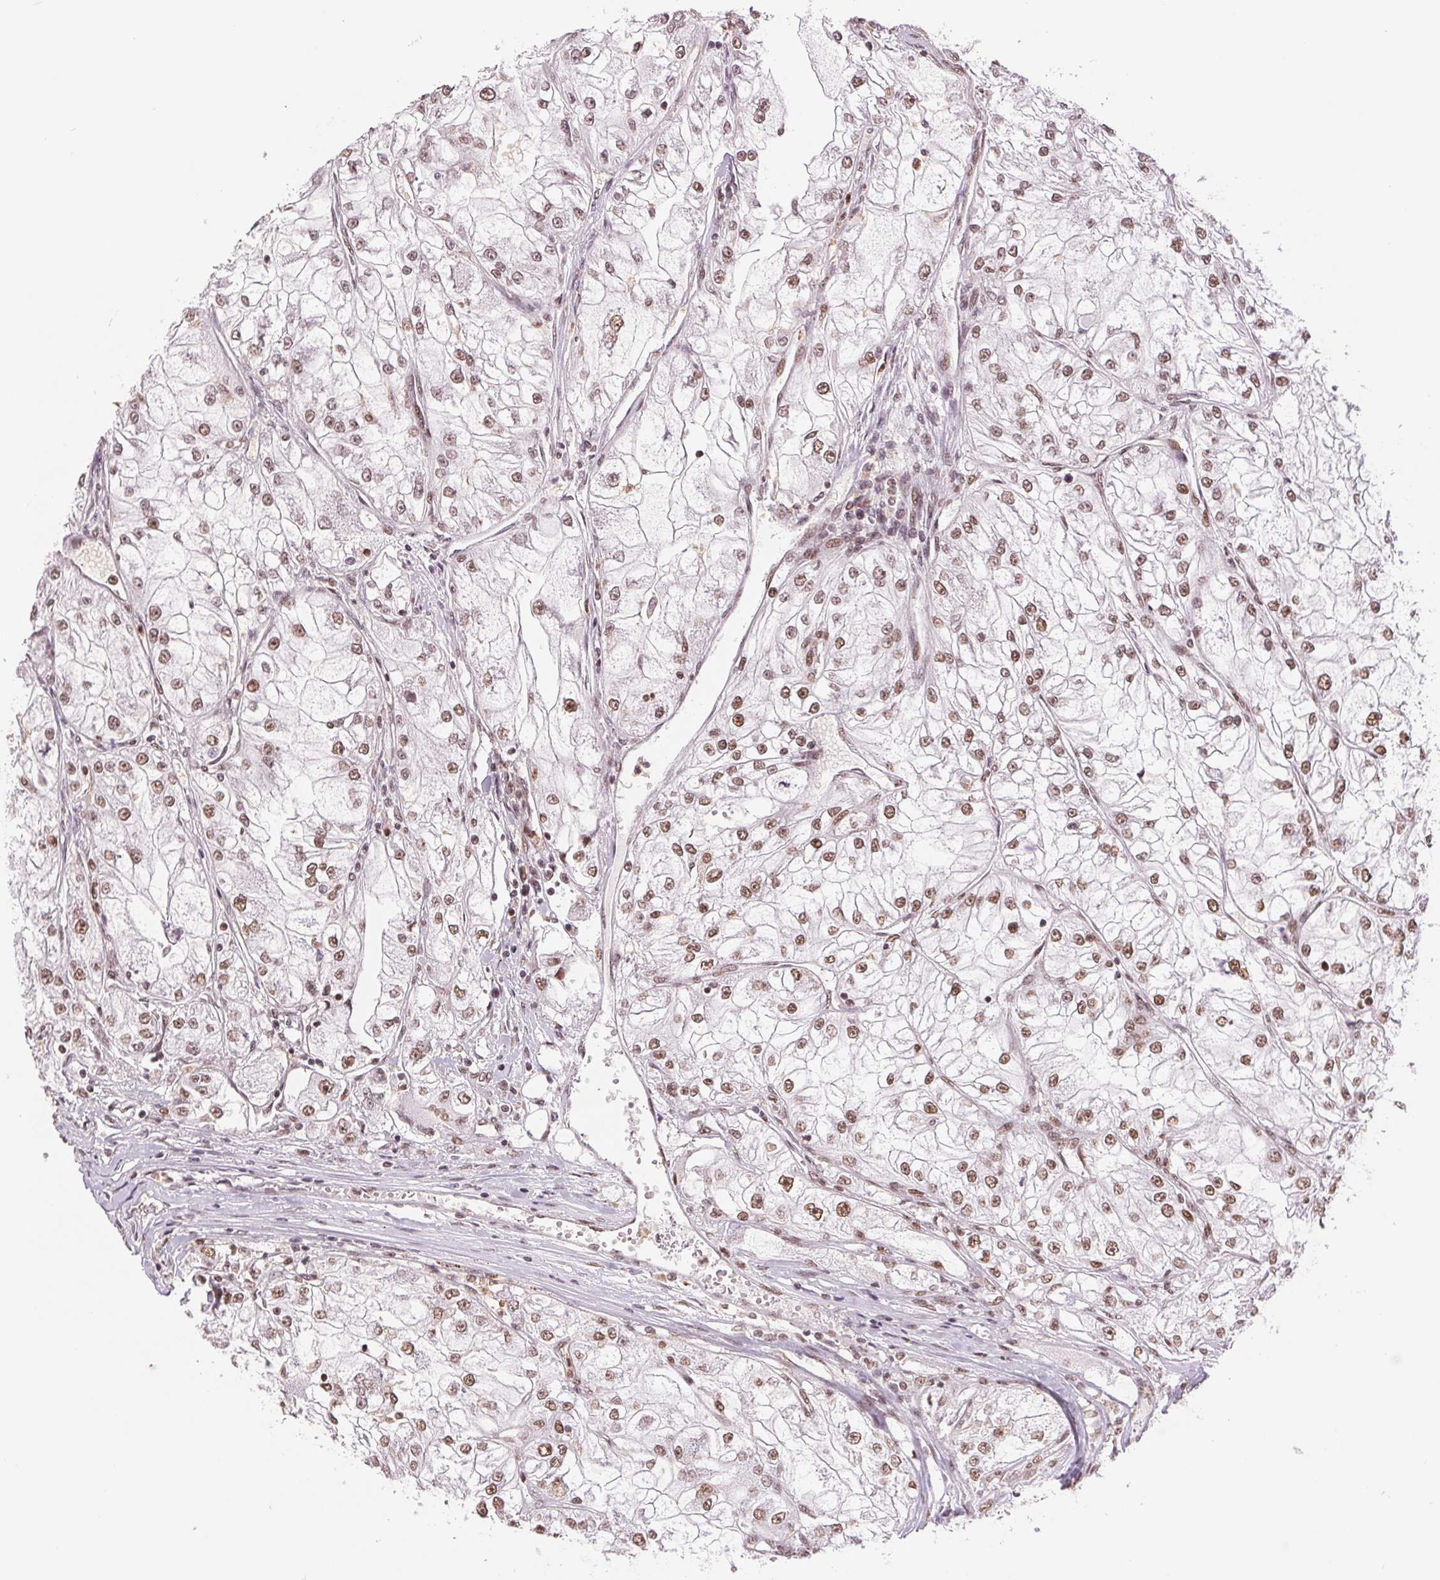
{"staining": {"intensity": "weak", "quantity": "25%-75%", "location": "nuclear"}, "tissue": "renal cancer", "cell_type": "Tumor cells", "image_type": "cancer", "snomed": [{"axis": "morphology", "description": "Adenocarcinoma, NOS"}, {"axis": "topography", "description": "Kidney"}], "caption": "This is a micrograph of immunohistochemistry staining of adenocarcinoma (renal), which shows weak staining in the nuclear of tumor cells.", "gene": "SREK1", "patient": {"sex": "female", "age": 72}}